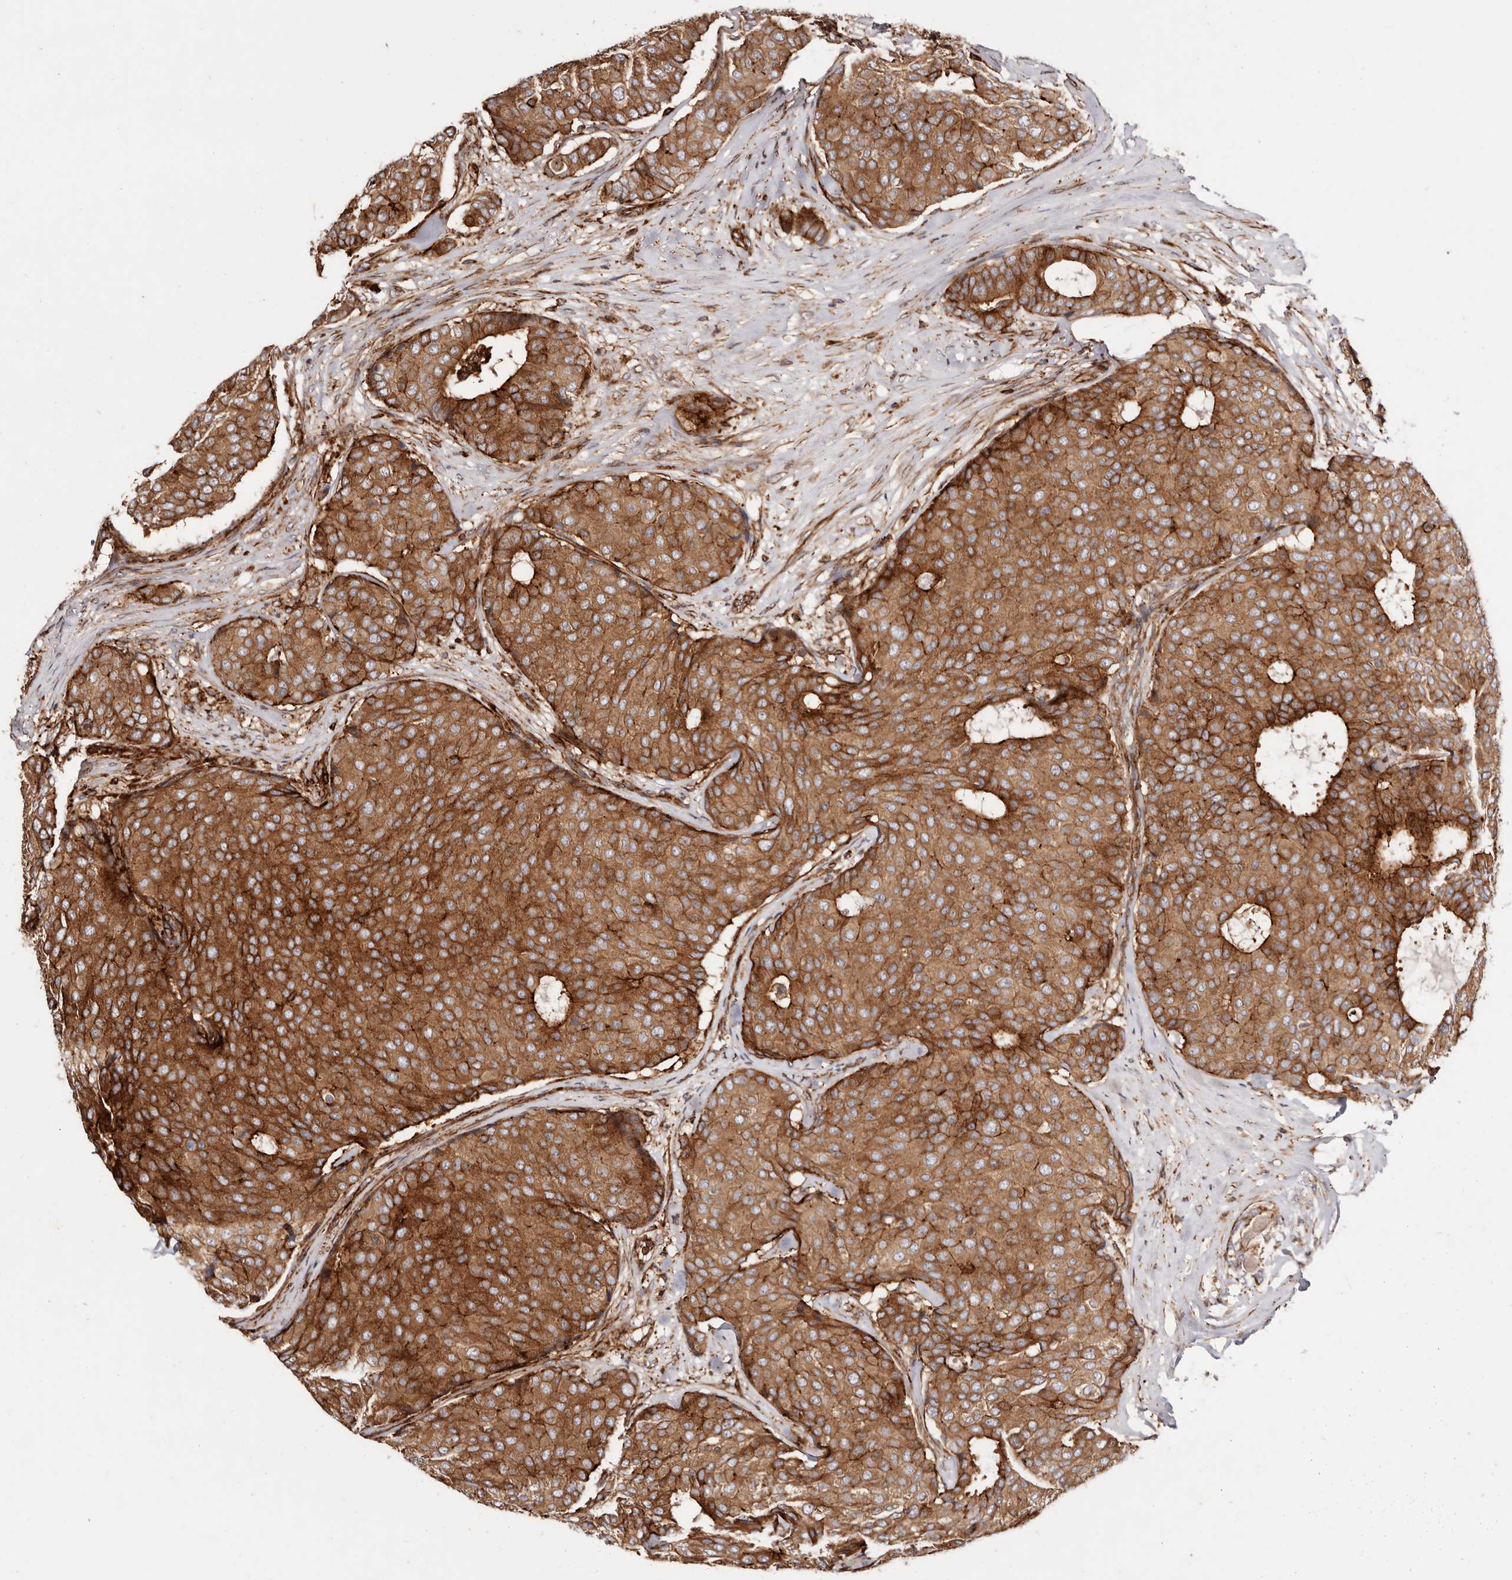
{"staining": {"intensity": "strong", "quantity": ">75%", "location": "cytoplasmic/membranous"}, "tissue": "breast cancer", "cell_type": "Tumor cells", "image_type": "cancer", "snomed": [{"axis": "morphology", "description": "Duct carcinoma"}, {"axis": "topography", "description": "Breast"}], "caption": "A histopathology image of breast cancer (invasive ductal carcinoma) stained for a protein shows strong cytoplasmic/membranous brown staining in tumor cells.", "gene": "PTPN22", "patient": {"sex": "female", "age": 75}}